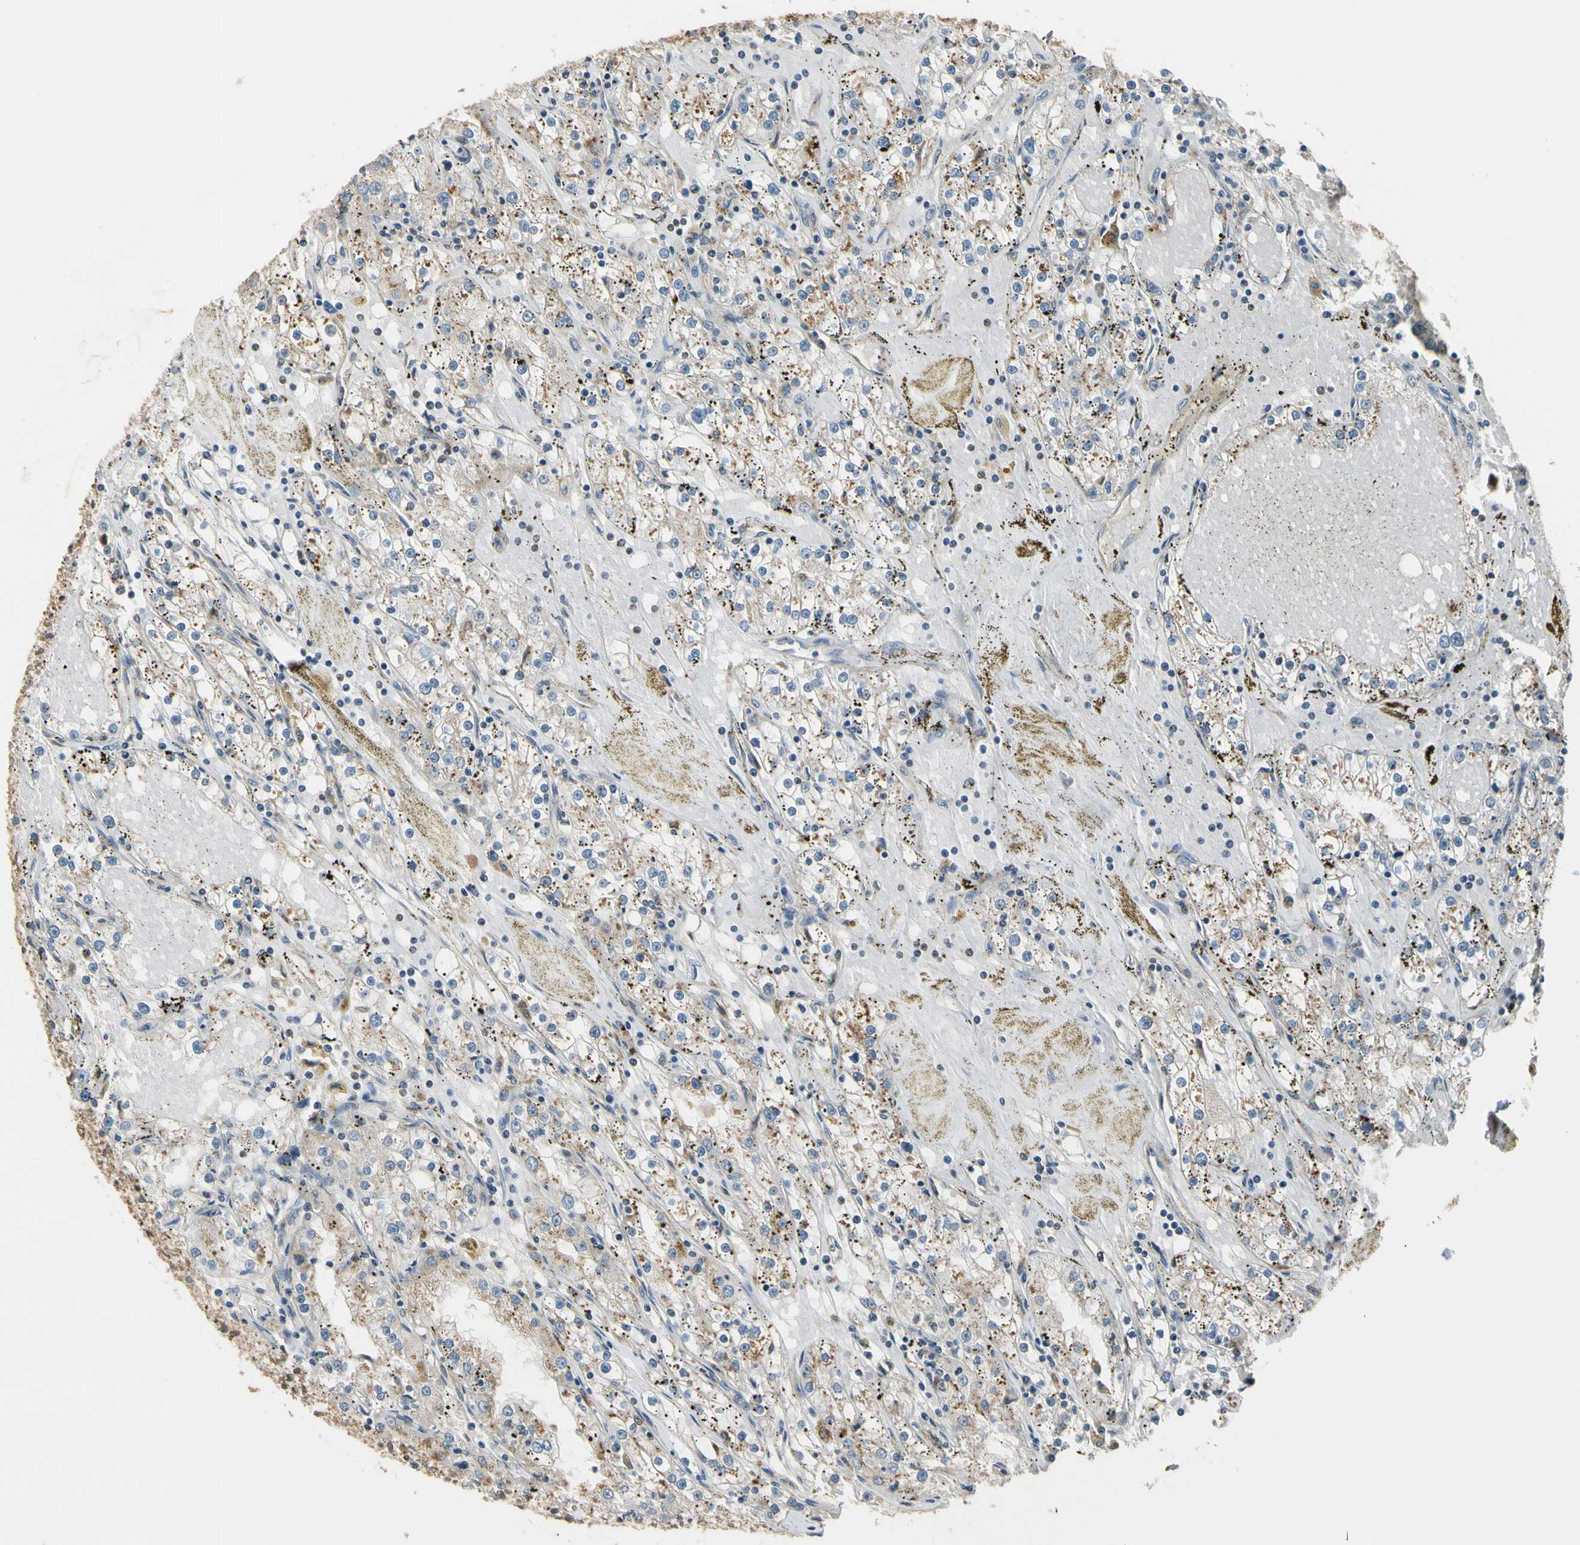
{"staining": {"intensity": "weak", "quantity": "<25%", "location": "cytoplasmic/membranous"}, "tissue": "renal cancer", "cell_type": "Tumor cells", "image_type": "cancer", "snomed": [{"axis": "morphology", "description": "Adenocarcinoma, NOS"}, {"axis": "topography", "description": "Kidney"}], "caption": "High magnification brightfield microscopy of renal adenocarcinoma stained with DAB (brown) and counterstained with hematoxylin (blue): tumor cells show no significant positivity.", "gene": "LAMTOR1", "patient": {"sex": "male", "age": 56}}